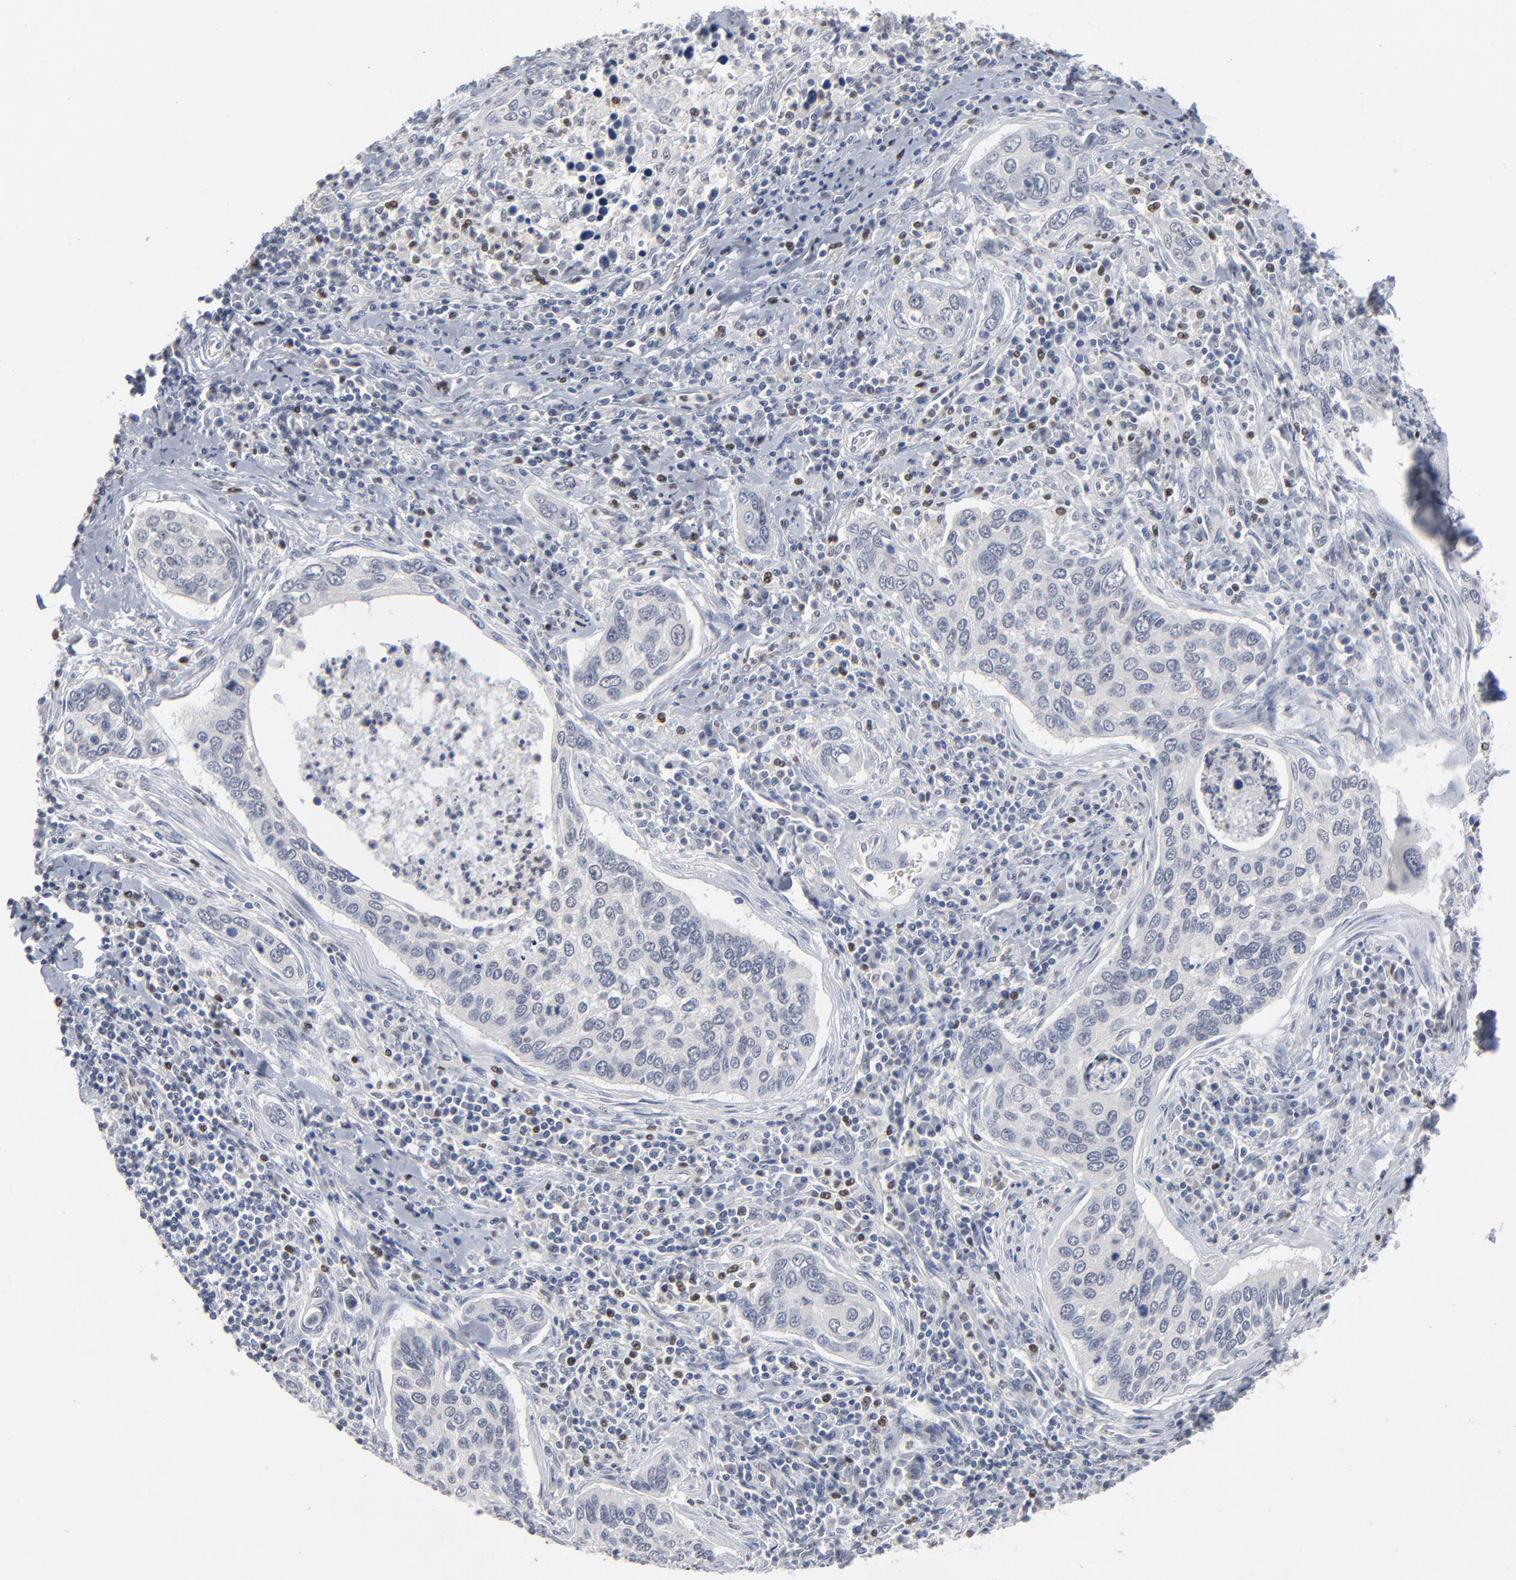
{"staining": {"intensity": "negative", "quantity": "none", "location": "none"}, "tissue": "cervical cancer", "cell_type": "Tumor cells", "image_type": "cancer", "snomed": [{"axis": "morphology", "description": "Squamous cell carcinoma, NOS"}, {"axis": "topography", "description": "Cervix"}], "caption": "Protein analysis of cervical squamous cell carcinoma displays no significant expression in tumor cells. The staining is performed using DAB (3,3'-diaminobenzidine) brown chromogen with nuclei counter-stained in using hematoxylin.", "gene": "FOXN2", "patient": {"sex": "female", "age": 53}}